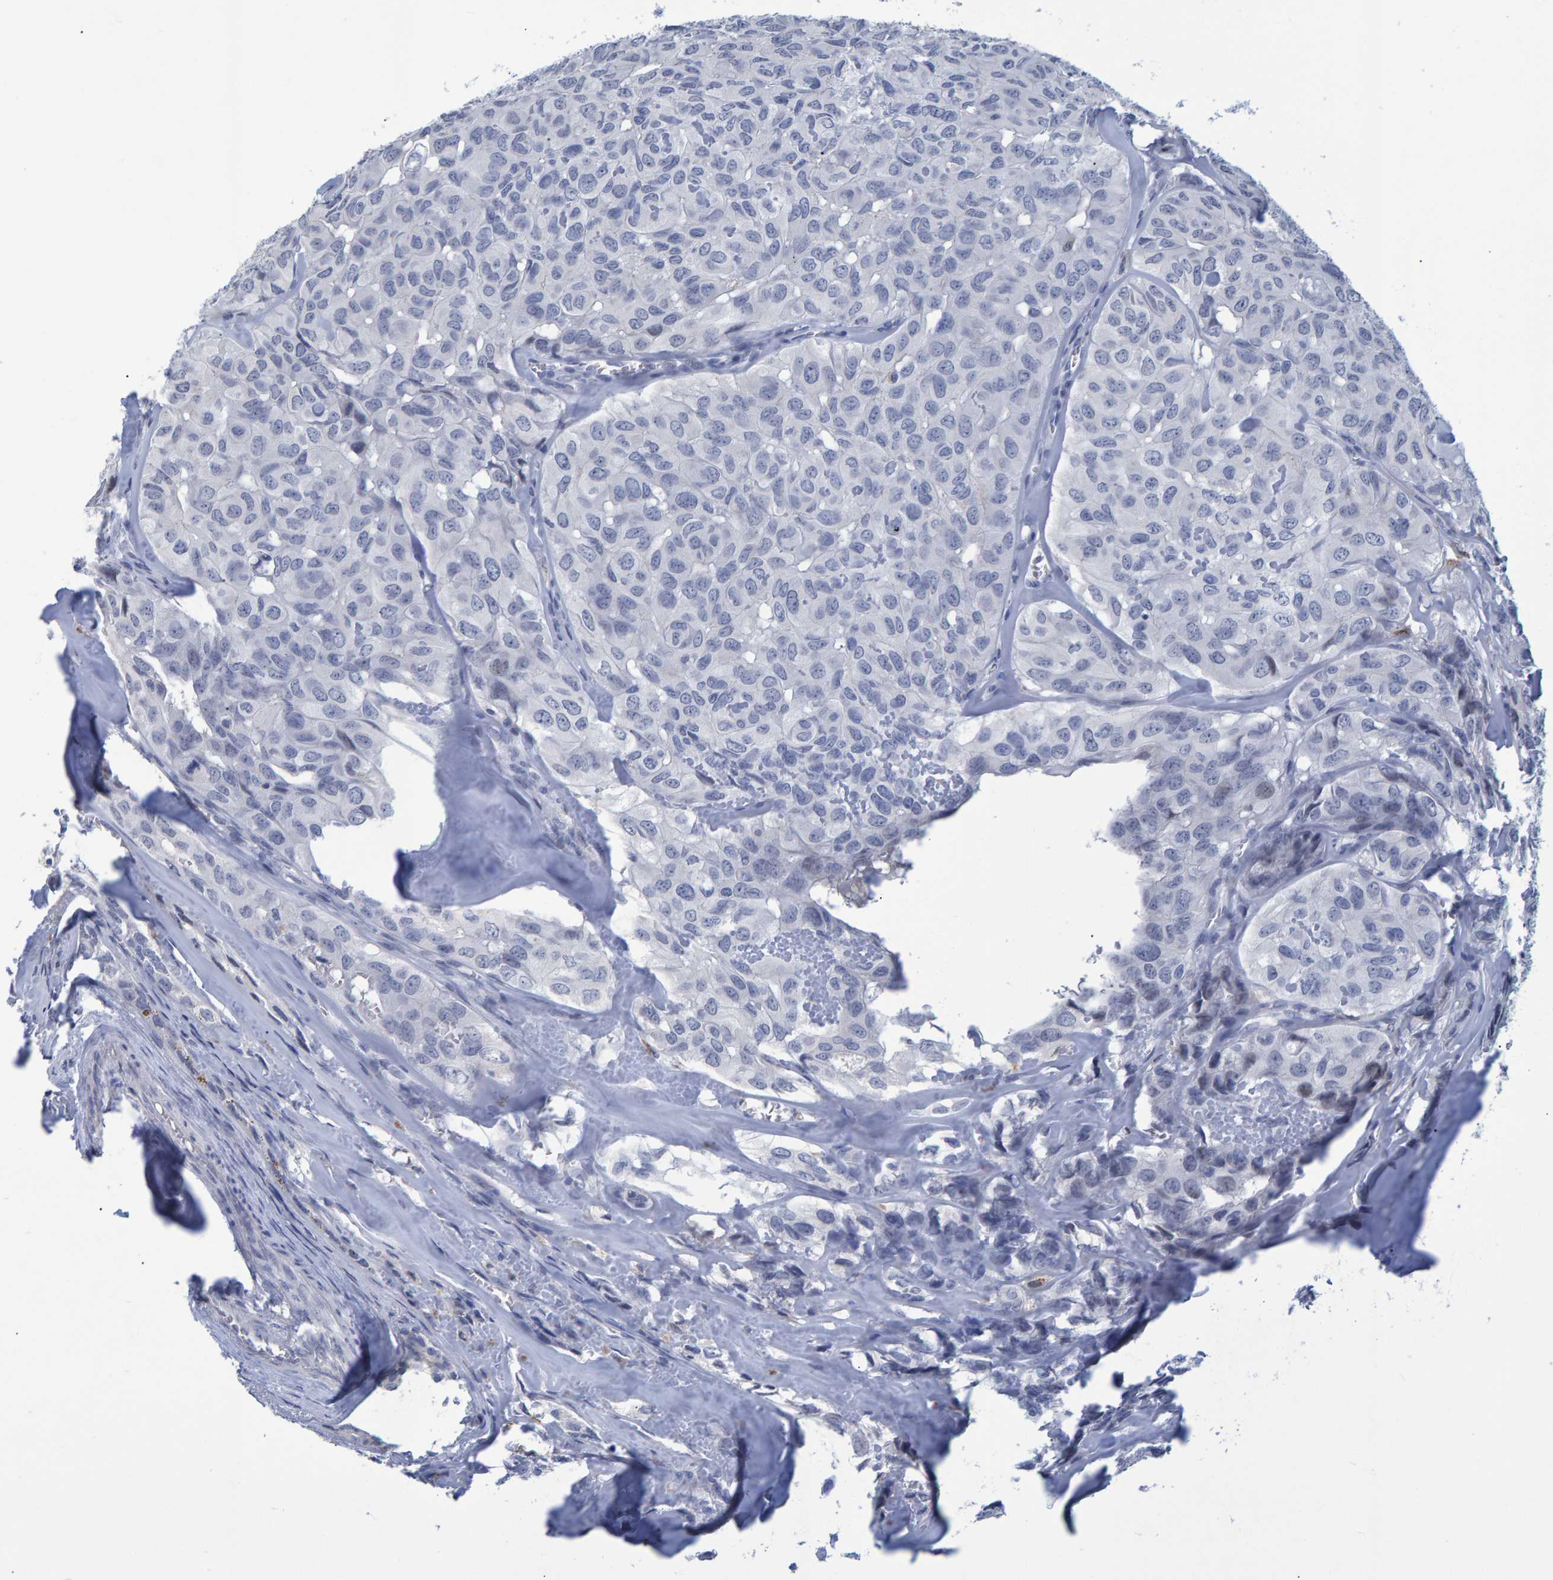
{"staining": {"intensity": "negative", "quantity": "none", "location": "none"}, "tissue": "head and neck cancer", "cell_type": "Tumor cells", "image_type": "cancer", "snomed": [{"axis": "morphology", "description": "Adenocarcinoma, NOS"}, {"axis": "topography", "description": "Salivary gland, NOS"}, {"axis": "topography", "description": "Head-Neck"}], "caption": "An immunohistochemistry histopathology image of head and neck cancer (adenocarcinoma) is shown. There is no staining in tumor cells of head and neck cancer (adenocarcinoma). (DAB (3,3'-diaminobenzidine) immunohistochemistry (IHC) visualized using brightfield microscopy, high magnification).", "gene": "PROCA1", "patient": {"sex": "female", "age": 76}}